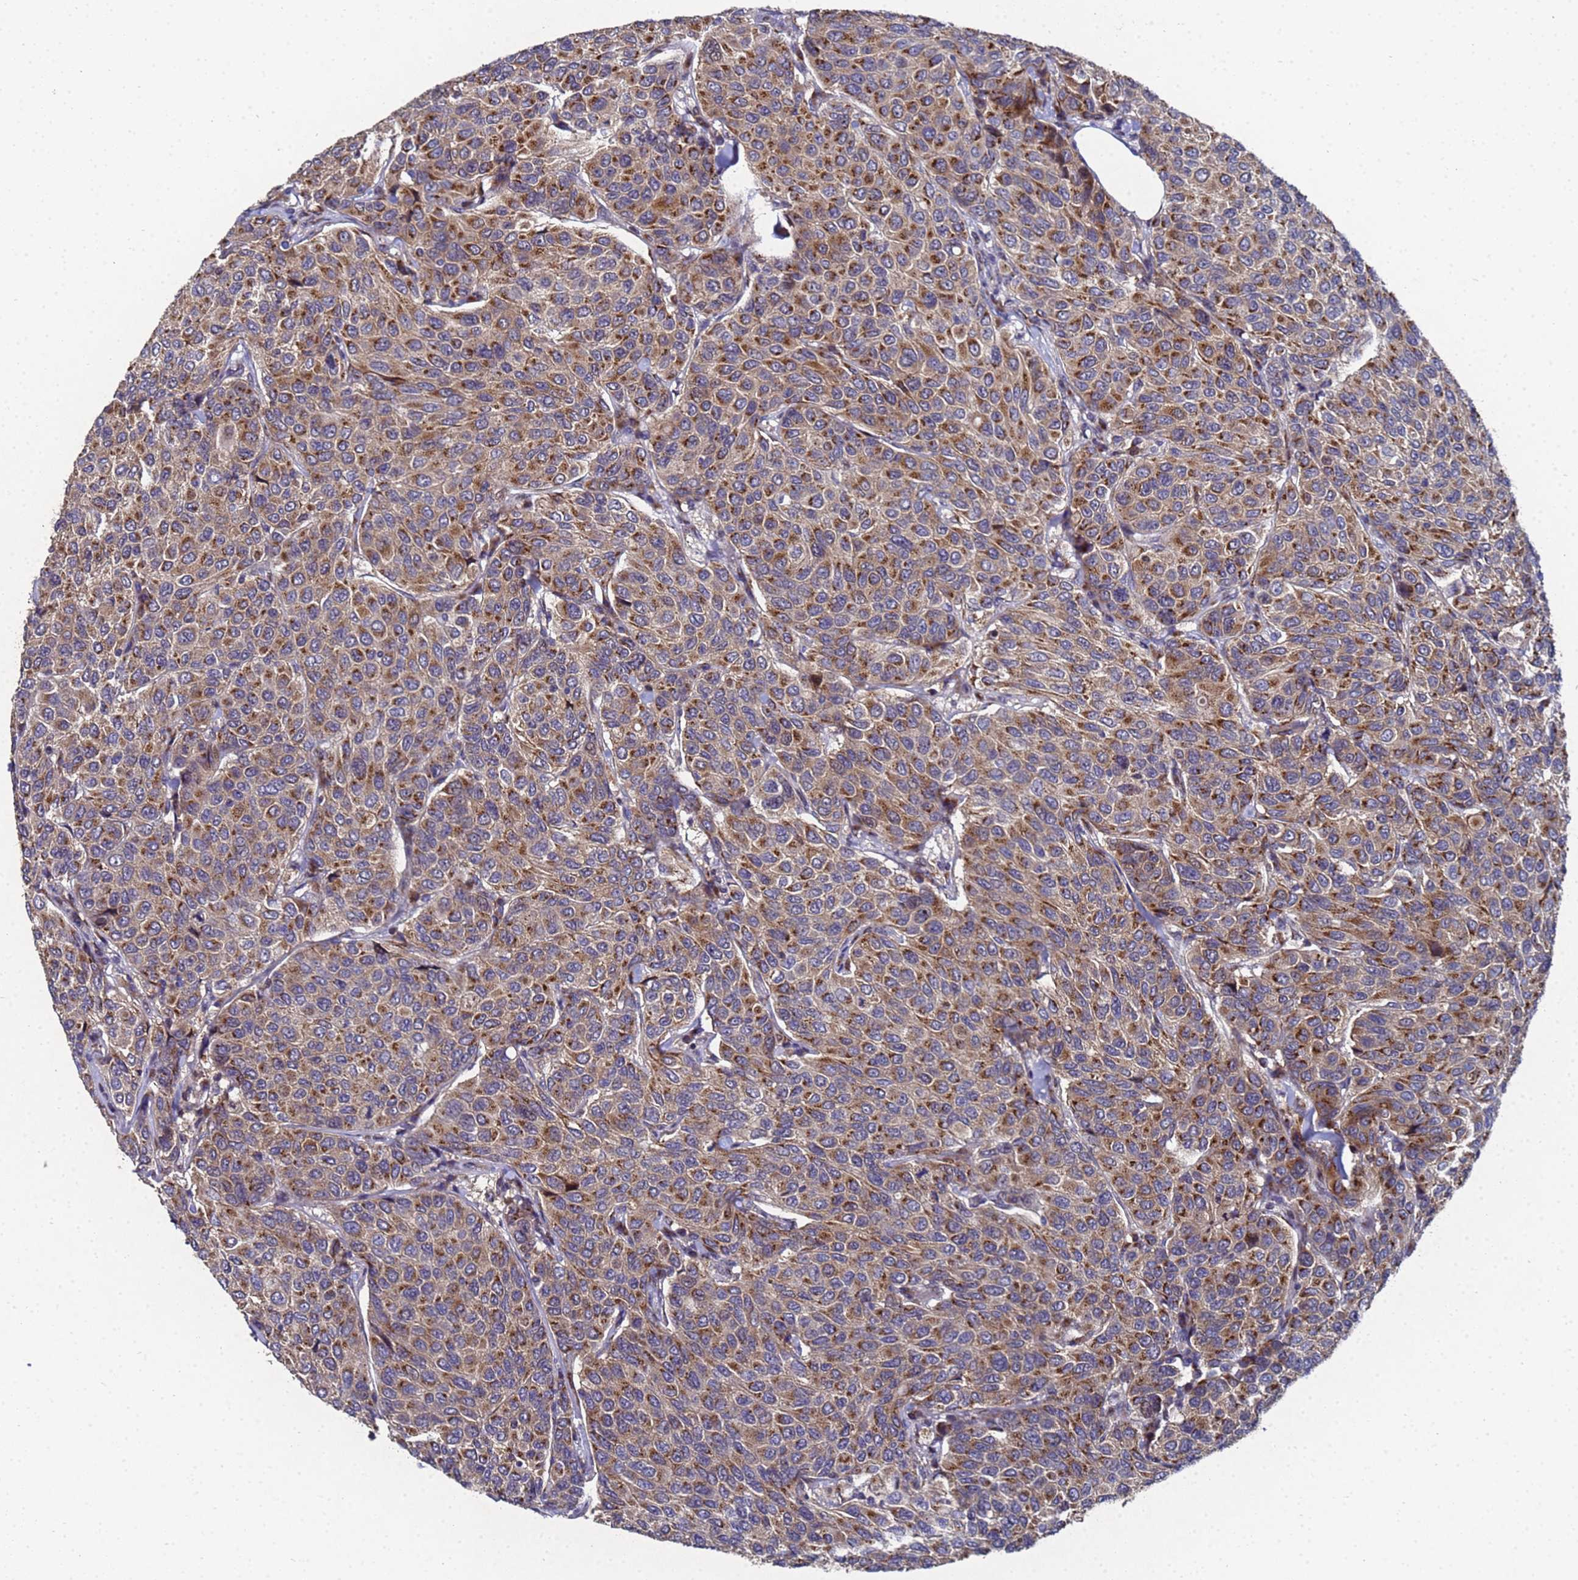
{"staining": {"intensity": "strong", "quantity": ">75%", "location": "cytoplasmic/membranous"}, "tissue": "breast cancer", "cell_type": "Tumor cells", "image_type": "cancer", "snomed": [{"axis": "morphology", "description": "Duct carcinoma"}, {"axis": "topography", "description": "Breast"}], "caption": "IHC (DAB (3,3'-diaminobenzidine)) staining of breast cancer (infiltrating ductal carcinoma) displays strong cytoplasmic/membranous protein staining in about >75% of tumor cells. The protein of interest is shown in brown color, while the nuclei are stained blue.", "gene": "NSUN6", "patient": {"sex": "female", "age": 55}}